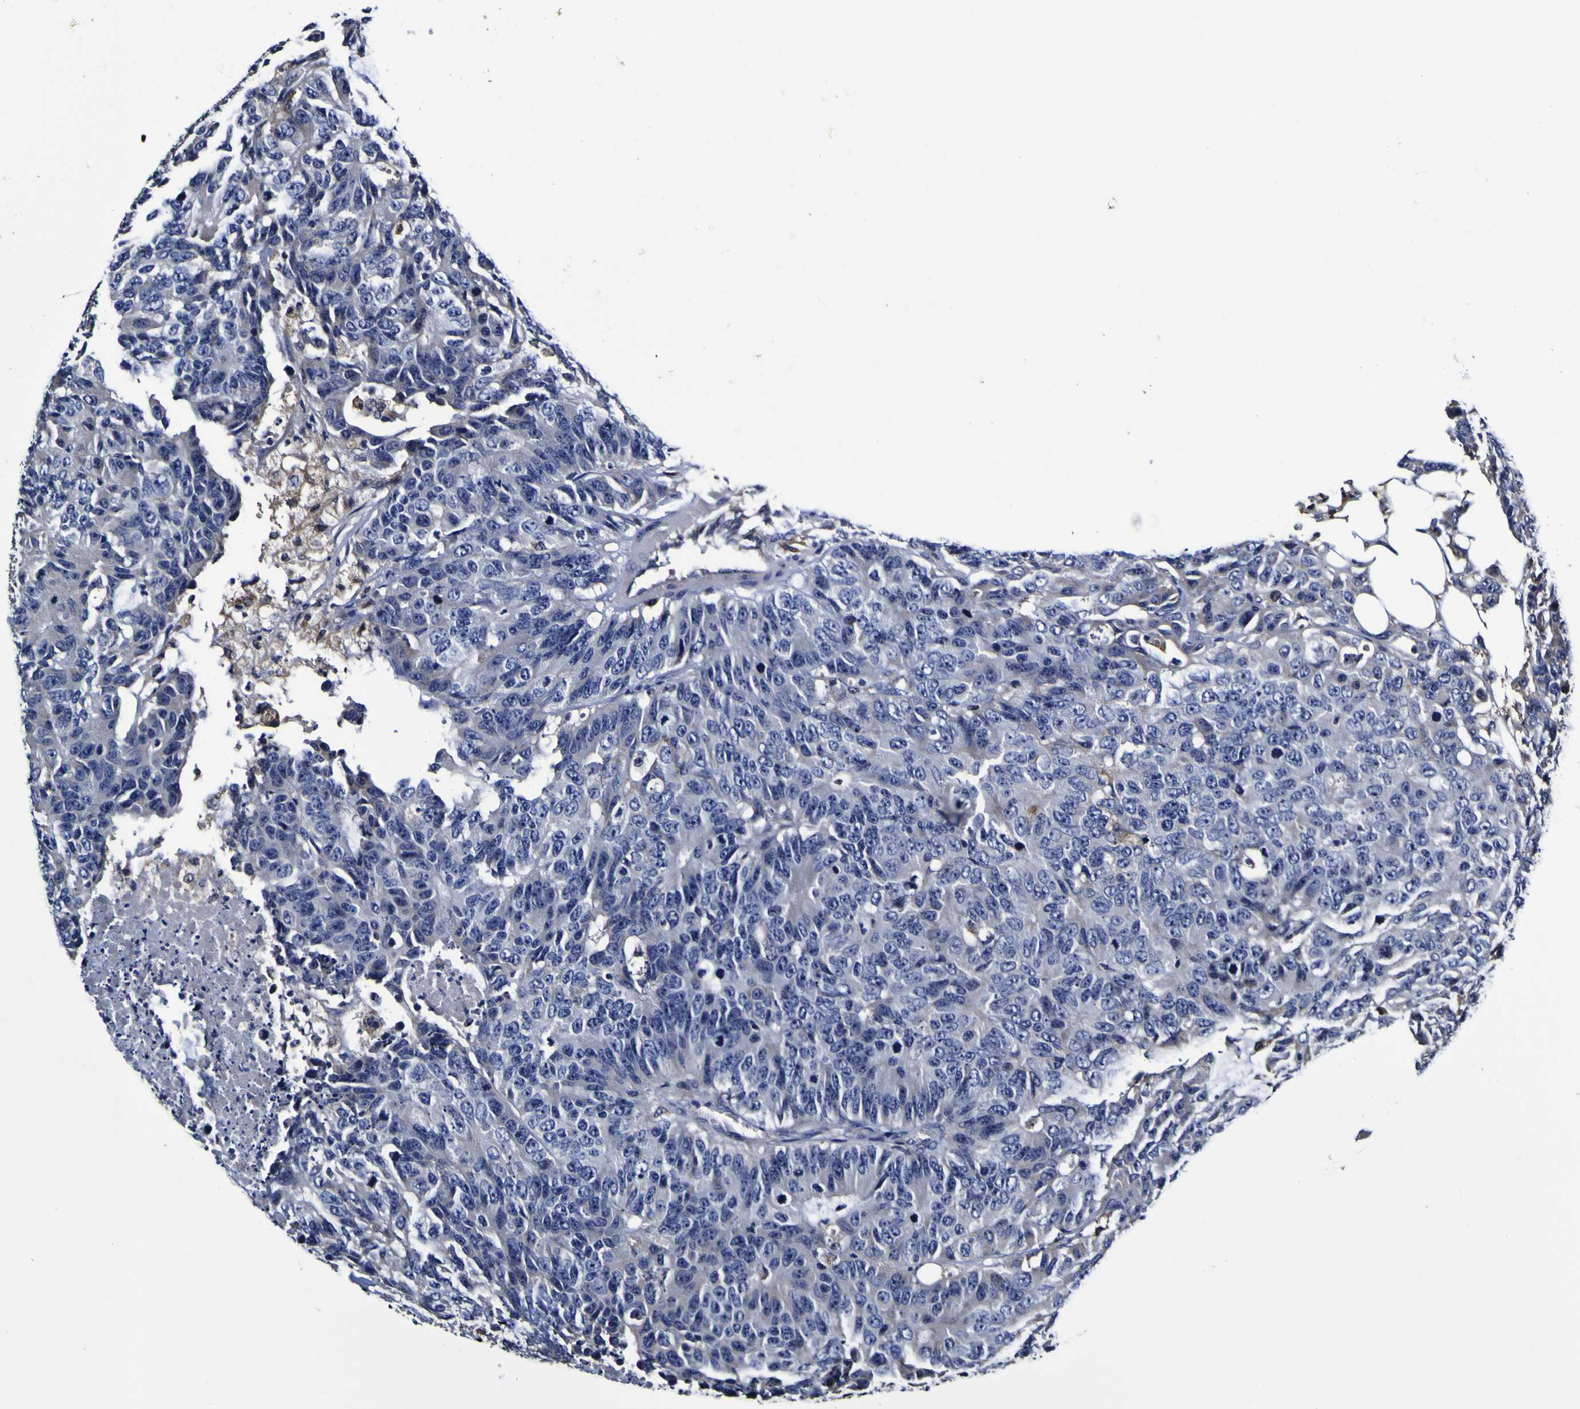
{"staining": {"intensity": "negative", "quantity": "none", "location": "none"}, "tissue": "colorectal cancer", "cell_type": "Tumor cells", "image_type": "cancer", "snomed": [{"axis": "morphology", "description": "Adenocarcinoma, NOS"}, {"axis": "topography", "description": "Colon"}], "caption": "Protein analysis of colorectal cancer demonstrates no significant positivity in tumor cells.", "gene": "GPX1", "patient": {"sex": "female", "age": 86}}